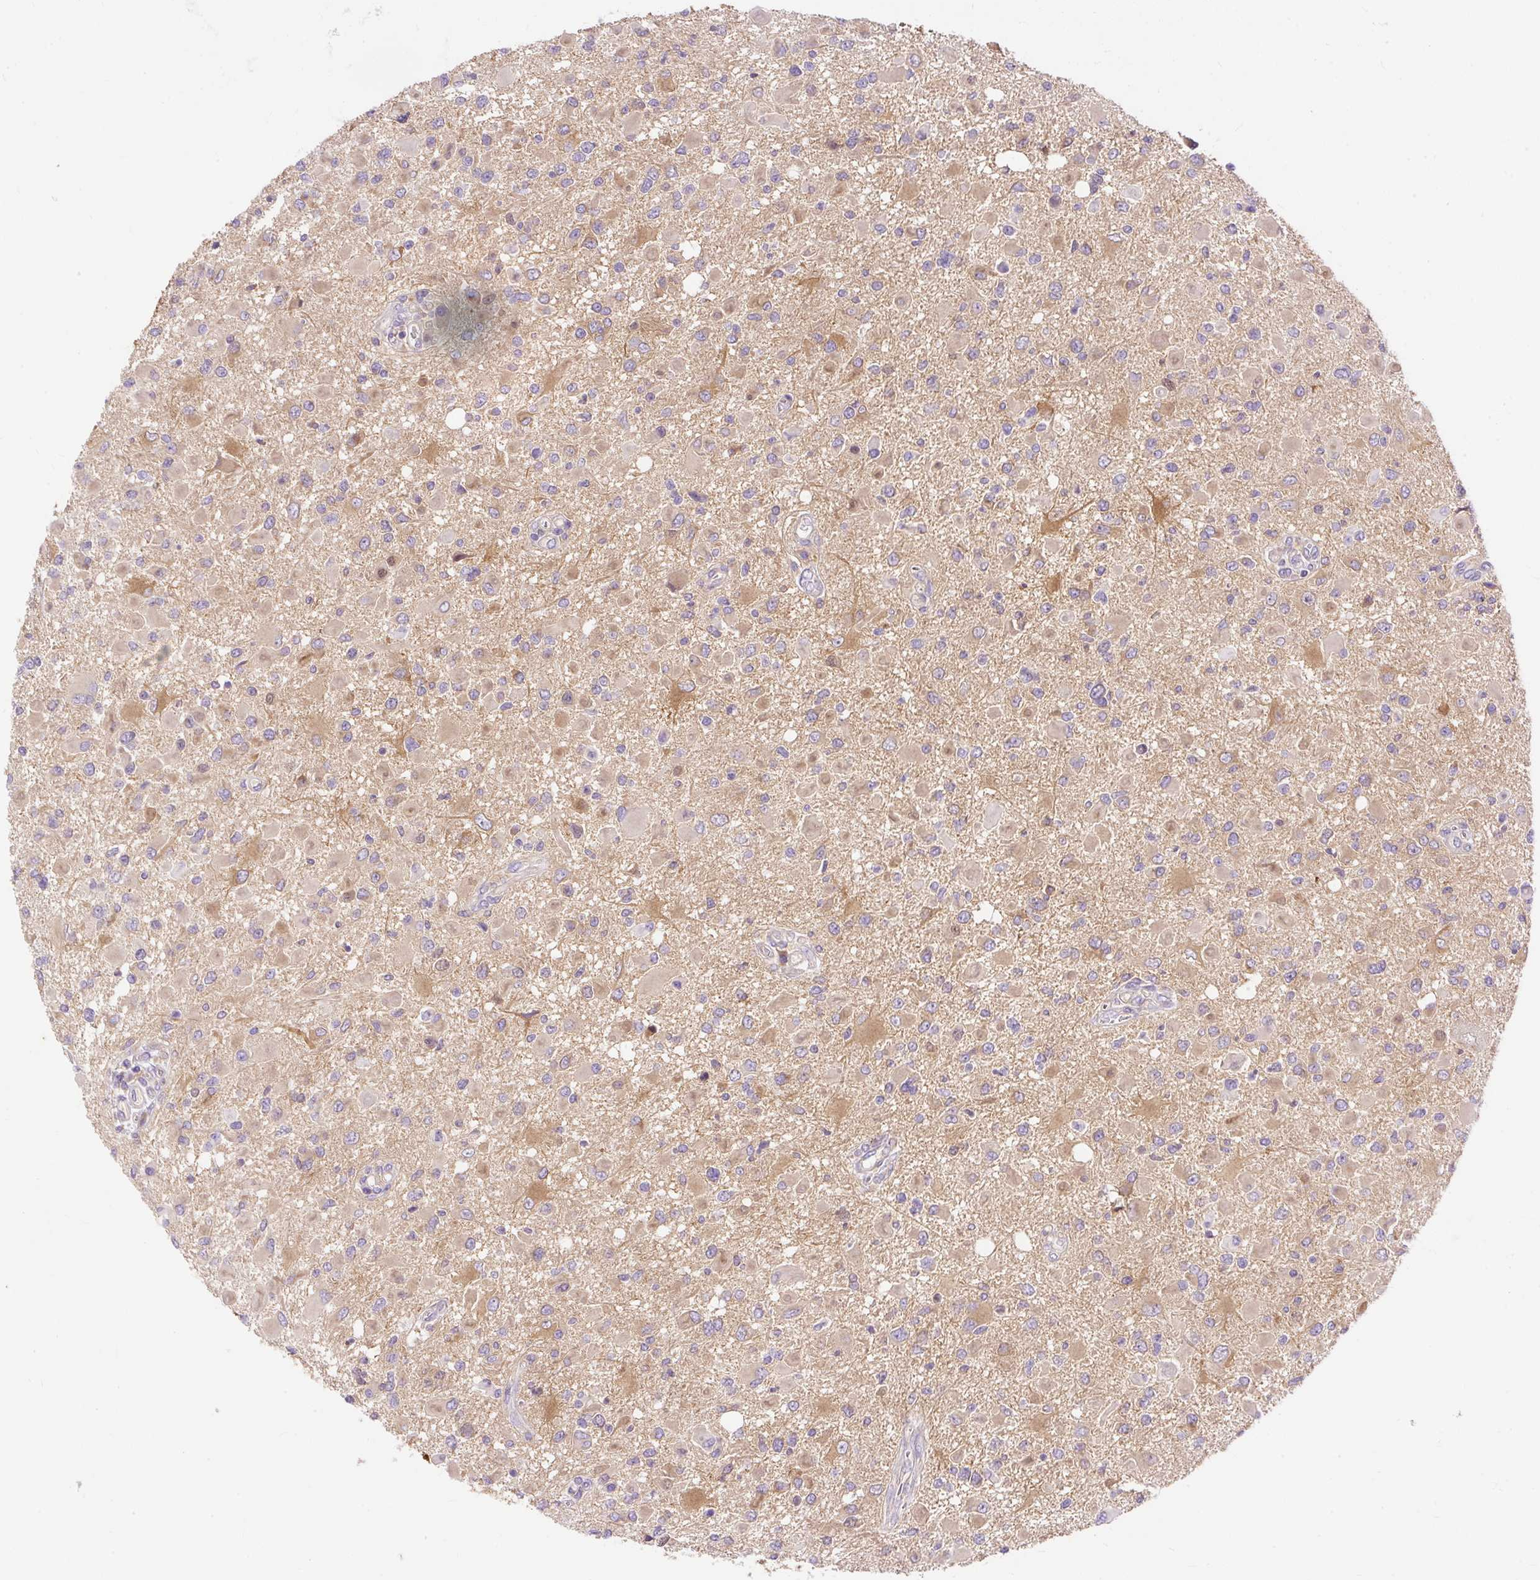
{"staining": {"intensity": "moderate", "quantity": "<25%", "location": "cytoplasmic/membranous"}, "tissue": "glioma", "cell_type": "Tumor cells", "image_type": "cancer", "snomed": [{"axis": "morphology", "description": "Glioma, malignant, High grade"}, {"axis": "topography", "description": "Brain"}], "caption": "Protein staining of glioma tissue displays moderate cytoplasmic/membranous staining in about <25% of tumor cells.", "gene": "OR4K15", "patient": {"sex": "male", "age": 53}}